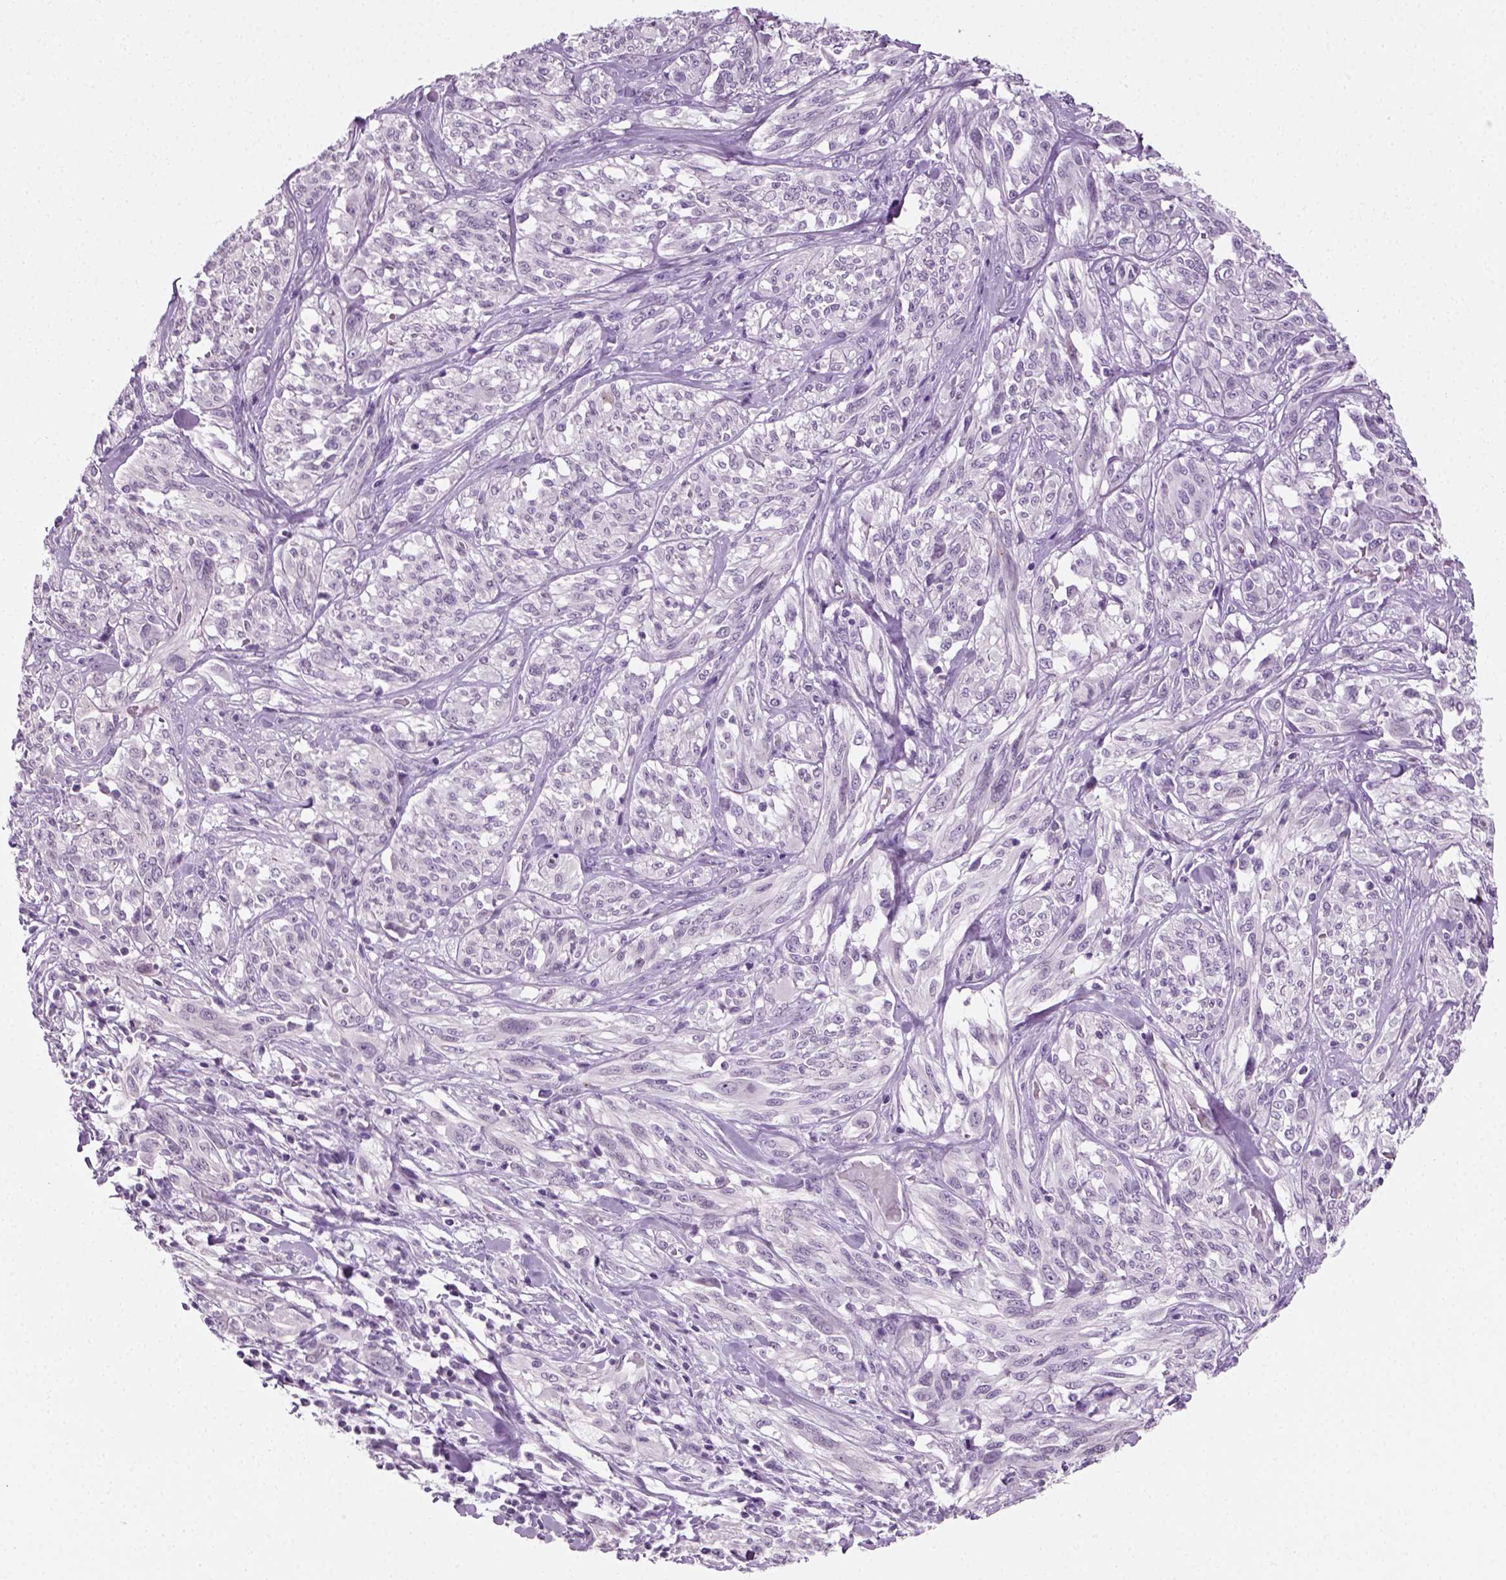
{"staining": {"intensity": "negative", "quantity": "none", "location": "none"}, "tissue": "melanoma", "cell_type": "Tumor cells", "image_type": "cancer", "snomed": [{"axis": "morphology", "description": "Malignant melanoma, NOS"}, {"axis": "topography", "description": "Skin"}], "caption": "A histopathology image of melanoma stained for a protein reveals no brown staining in tumor cells. (IHC, brightfield microscopy, high magnification).", "gene": "SPATA31E1", "patient": {"sex": "female", "age": 91}}